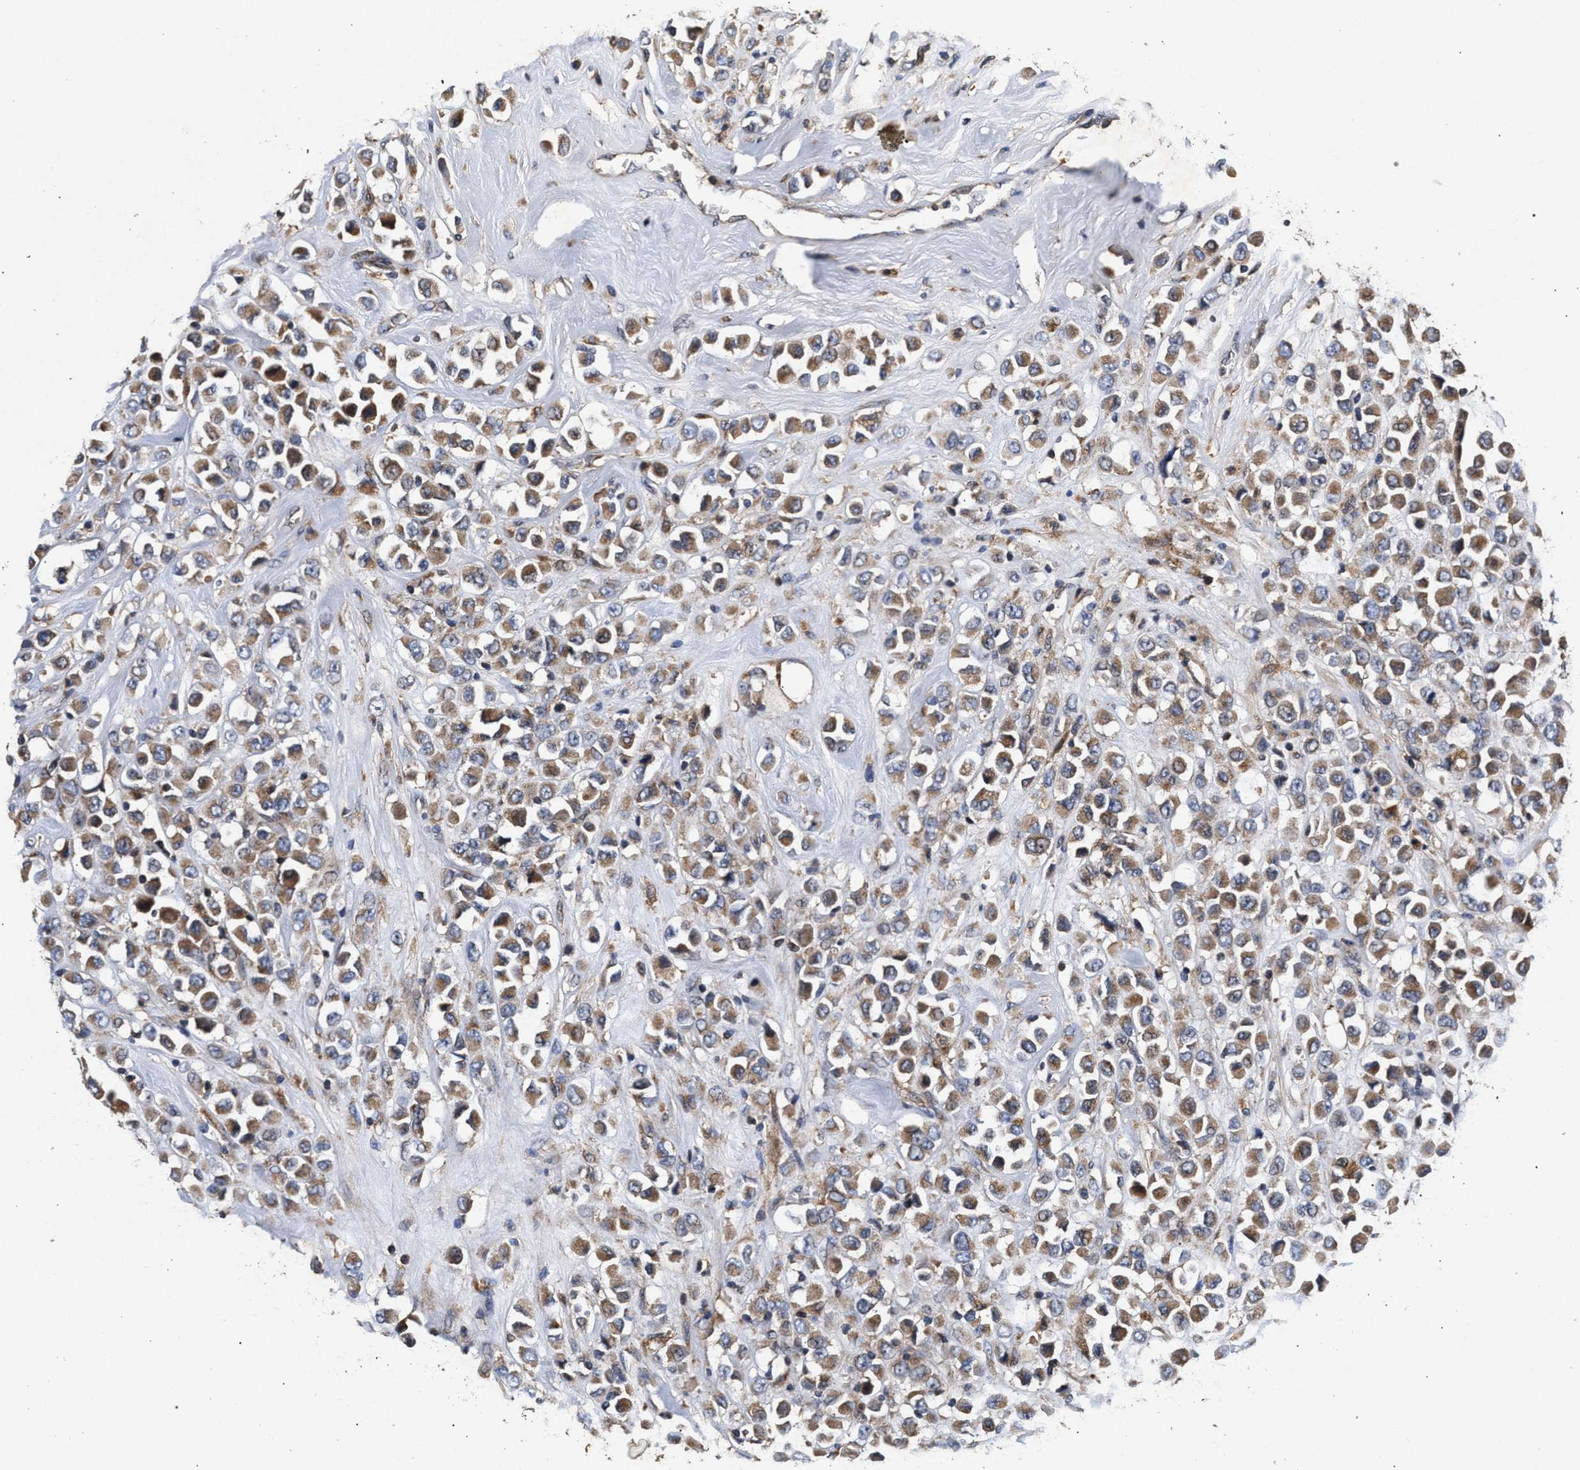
{"staining": {"intensity": "moderate", "quantity": ">75%", "location": "cytoplasmic/membranous"}, "tissue": "breast cancer", "cell_type": "Tumor cells", "image_type": "cancer", "snomed": [{"axis": "morphology", "description": "Duct carcinoma"}, {"axis": "topography", "description": "Breast"}], "caption": "There is medium levels of moderate cytoplasmic/membranous expression in tumor cells of breast cancer (intraductal carcinoma), as demonstrated by immunohistochemical staining (brown color).", "gene": "NFKB2", "patient": {"sex": "female", "age": 61}}